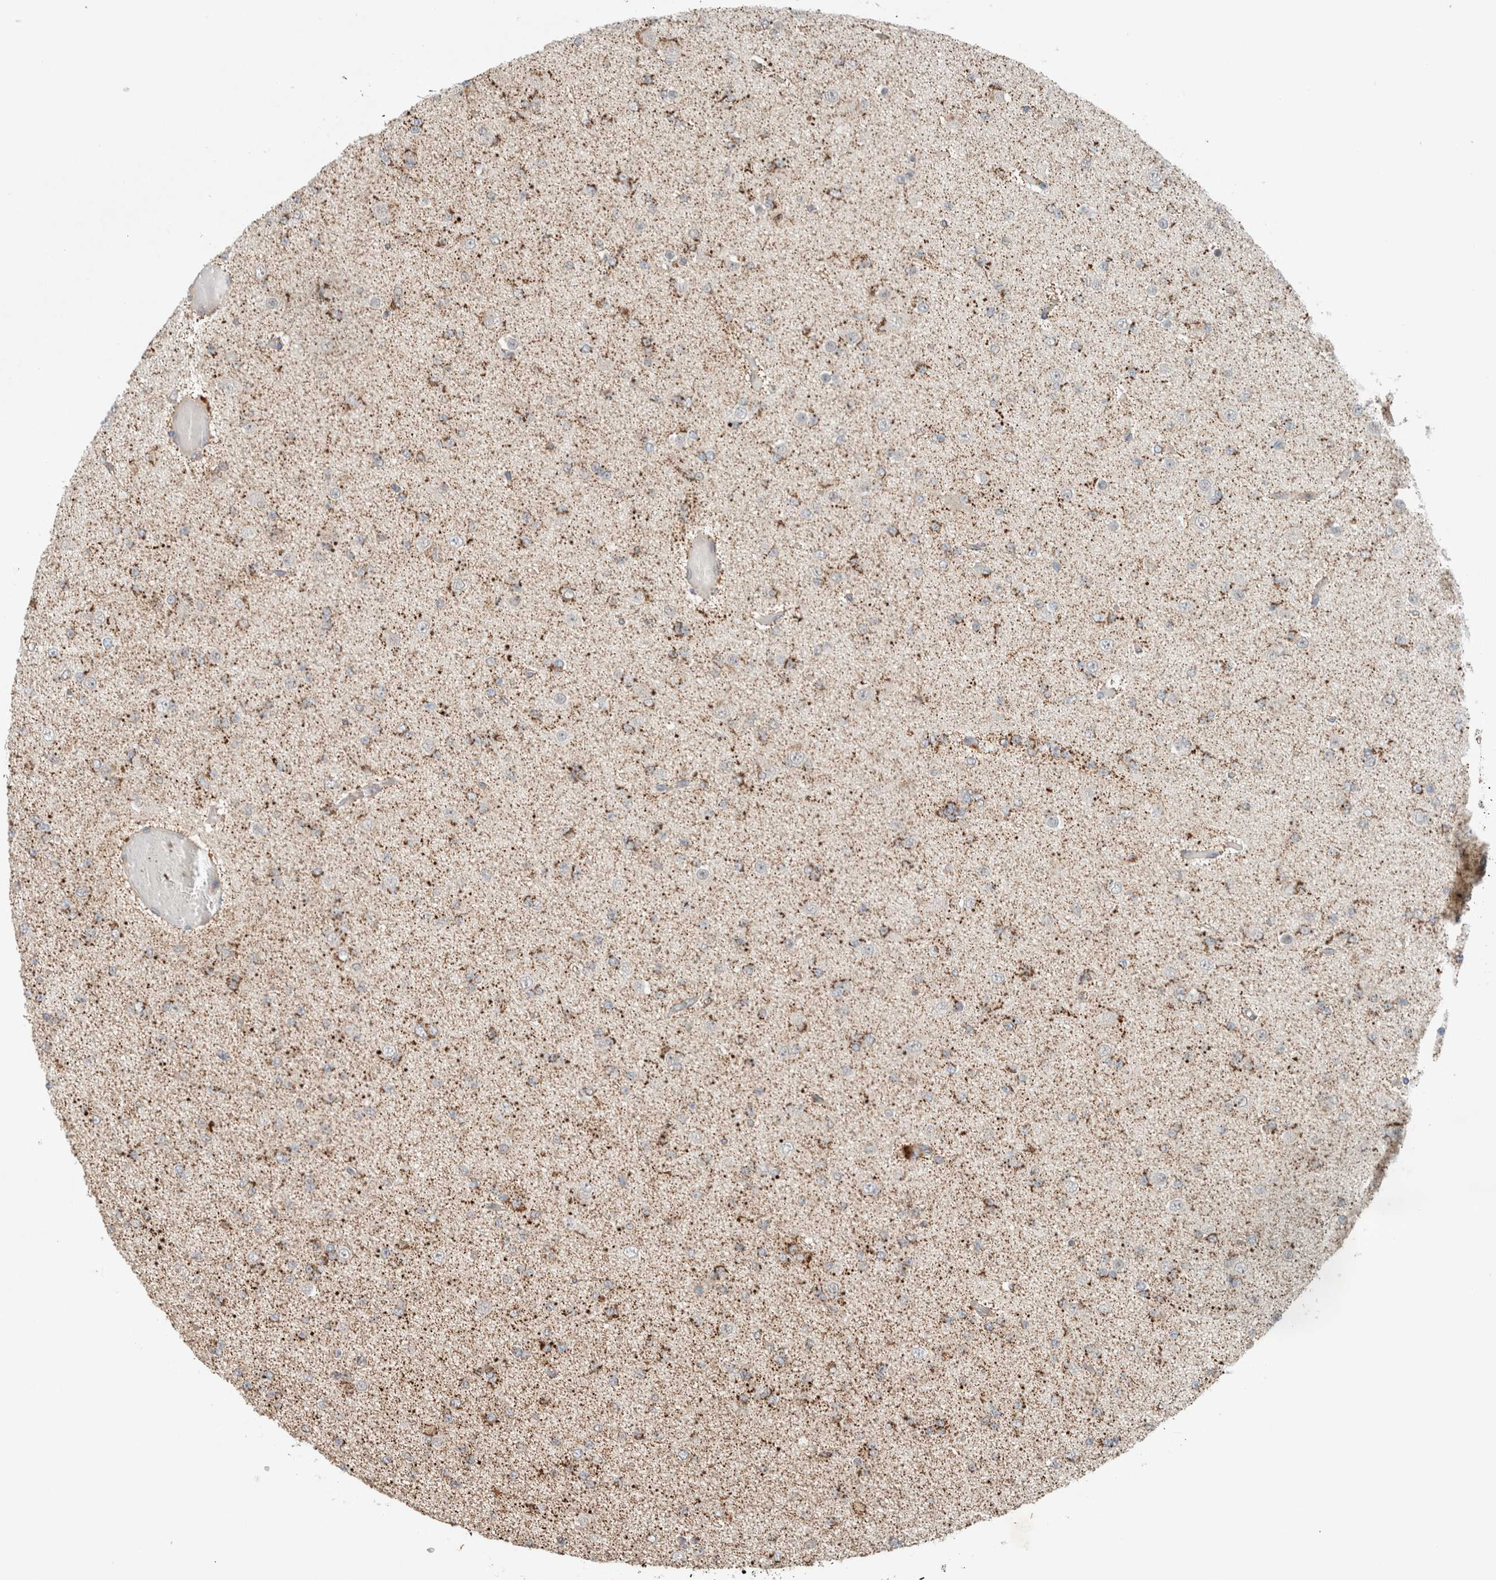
{"staining": {"intensity": "moderate", "quantity": "25%-75%", "location": "cytoplasmic/membranous"}, "tissue": "glioma", "cell_type": "Tumor cells", "image_type": "cancer", "snomed": [{"axis": "morphology", "description": "Glioma, malignant, Low grade"}, {"axis": "topography", "description": "Brain"}], "caption": "Protein staining reveals moderate cytoplasmic/membranous positivity in approximately 25%-75% of tumor cells in malignant low-grade glioma. (brown staining indicates protein expression, while blue staining denotes nuclei).", "gene": "CAAP1", "patient": {"sex": "female", "age": 22}}